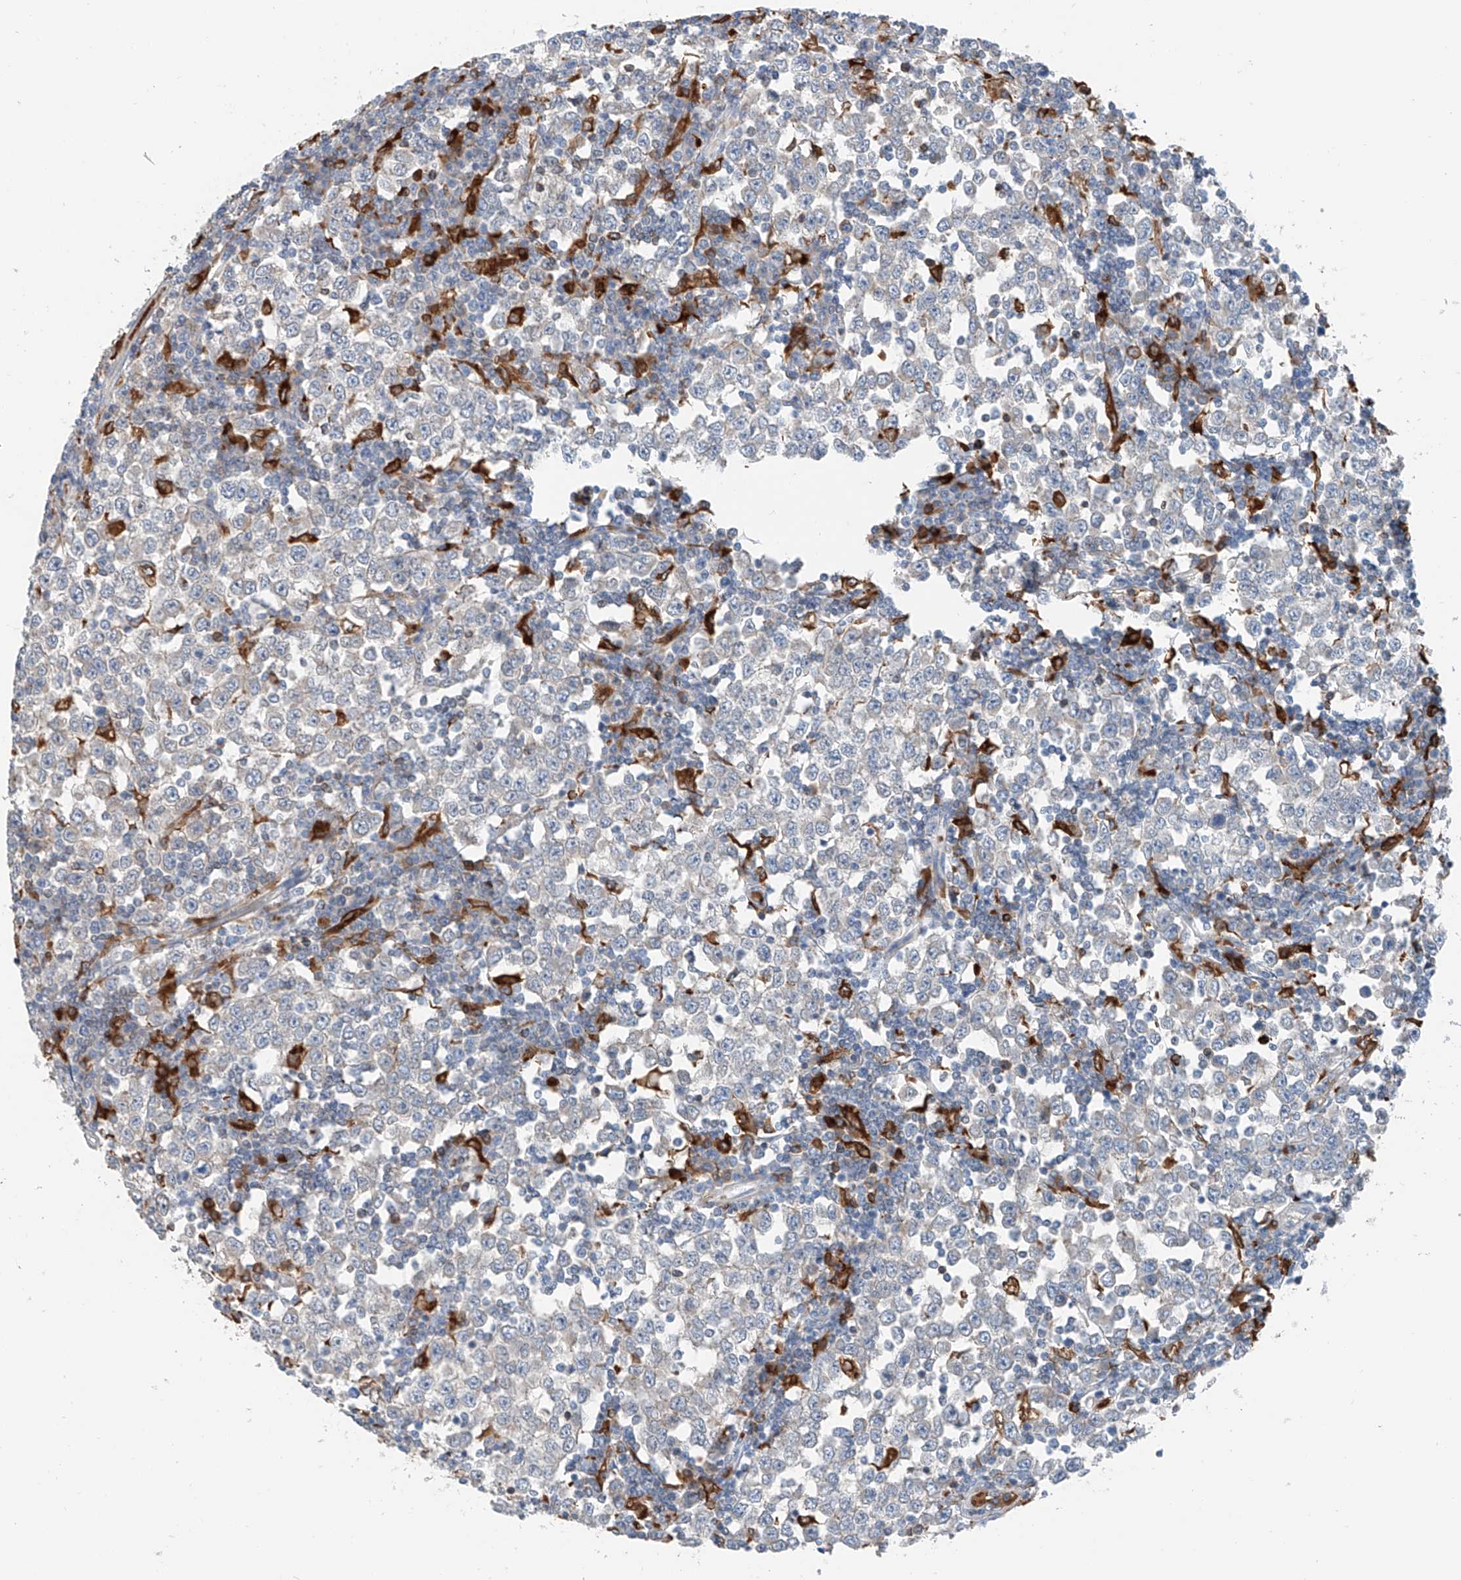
{"staining": {"intensity": "negative", "quantity": "none", "location": "none"}, "tissue": "testis cancer", "cell_type": "Tumor cells", "image_type": "cancer", "snomed": [{"axis": "morphology", "description": "Seminoma, NOS"}, {"axis": "topography", "description": "Testis"}], "caption": "Immunohistochemistry (IHC) of human testis cancer (seminoma) exhibits no positivity in tumor cells.", "gene": "TBXAS1", "patient": {"sex": "male", "age": 65}}